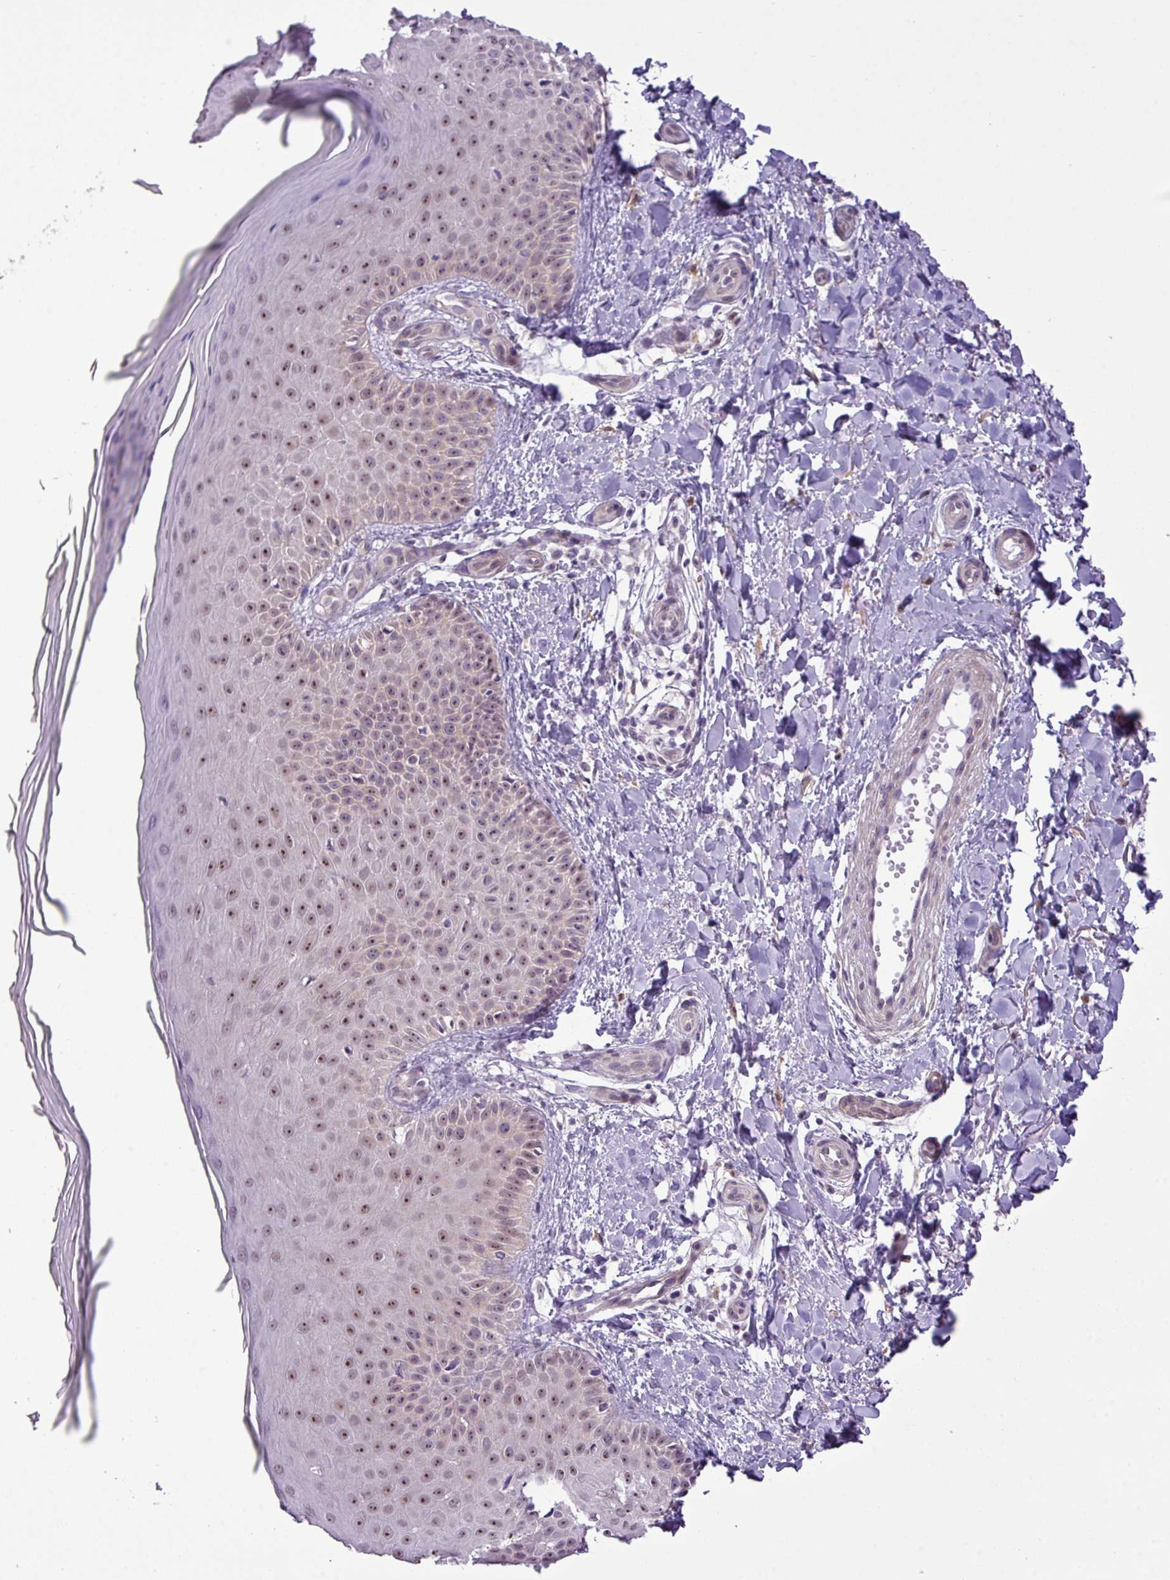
{"staining": {"intensity": "negative", "quantity": "none", "location": "none"}, "tissue": "skin", "cell_type": "Fibroblasts", "image_type": "normal", "snomed": [{"axis": "morphology", "description": "Normal tissue, NOS"}, {"axis": "topography", "description": "Skin"}], "caption": "Protein analysis of normal skin reveals no significant expression in fibroblasts. Brightfield microscopy of immunohistochemistry stained with DAB (brown) and hematoxylin (blue), captured at high magnification.", "gene": "MAK16", "patient": {"sex": "male", "age": 81}}